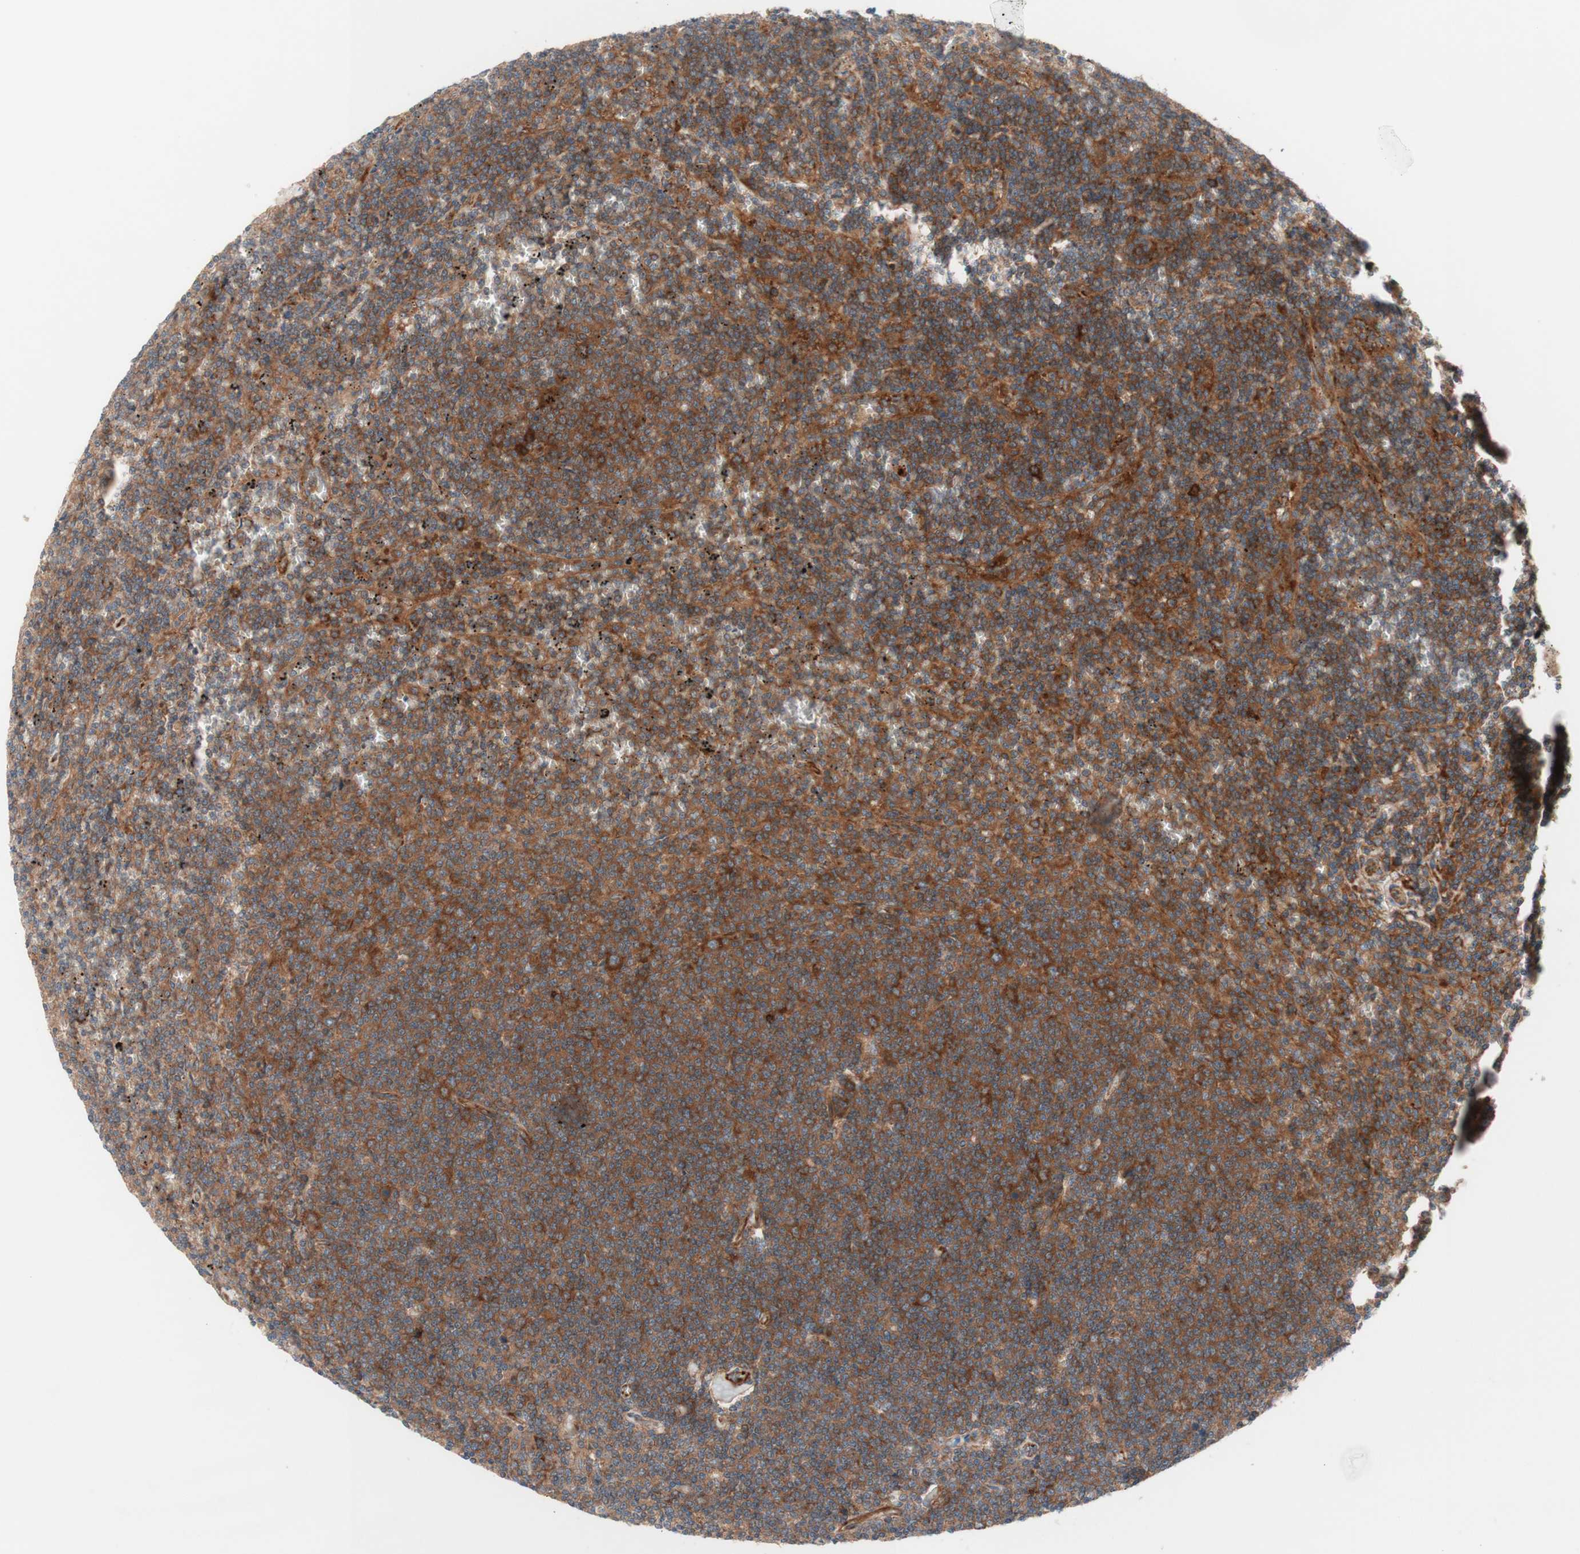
{"staining": {"intensity": "strong", "quantity": ">75%", "location": "cytoplasmic/membranous"}, "tissue": "lymphoma", "cell_type": "Tumor cells", "image_type": "cancer", "snomed": [{"axis": "morphology", "description": "Malignant lymphoma, non-Hodgkin's type, Low grade"}, {"axis": "topography", "description": "Spleen"}], "caption": "An immunohistochemistry histopathology image of neoplastic tissue is shown. Protein staining in brown shows strong cytoplasmic/membranous positivity in low-grade malignant lymphoma, non-Hodgkin's type within tumor cells. The protein of interest is shown in brown color, while the nuclei are stained blue.", "gene": "CCN4", "patient": {"sex": "female", "age": 50}}